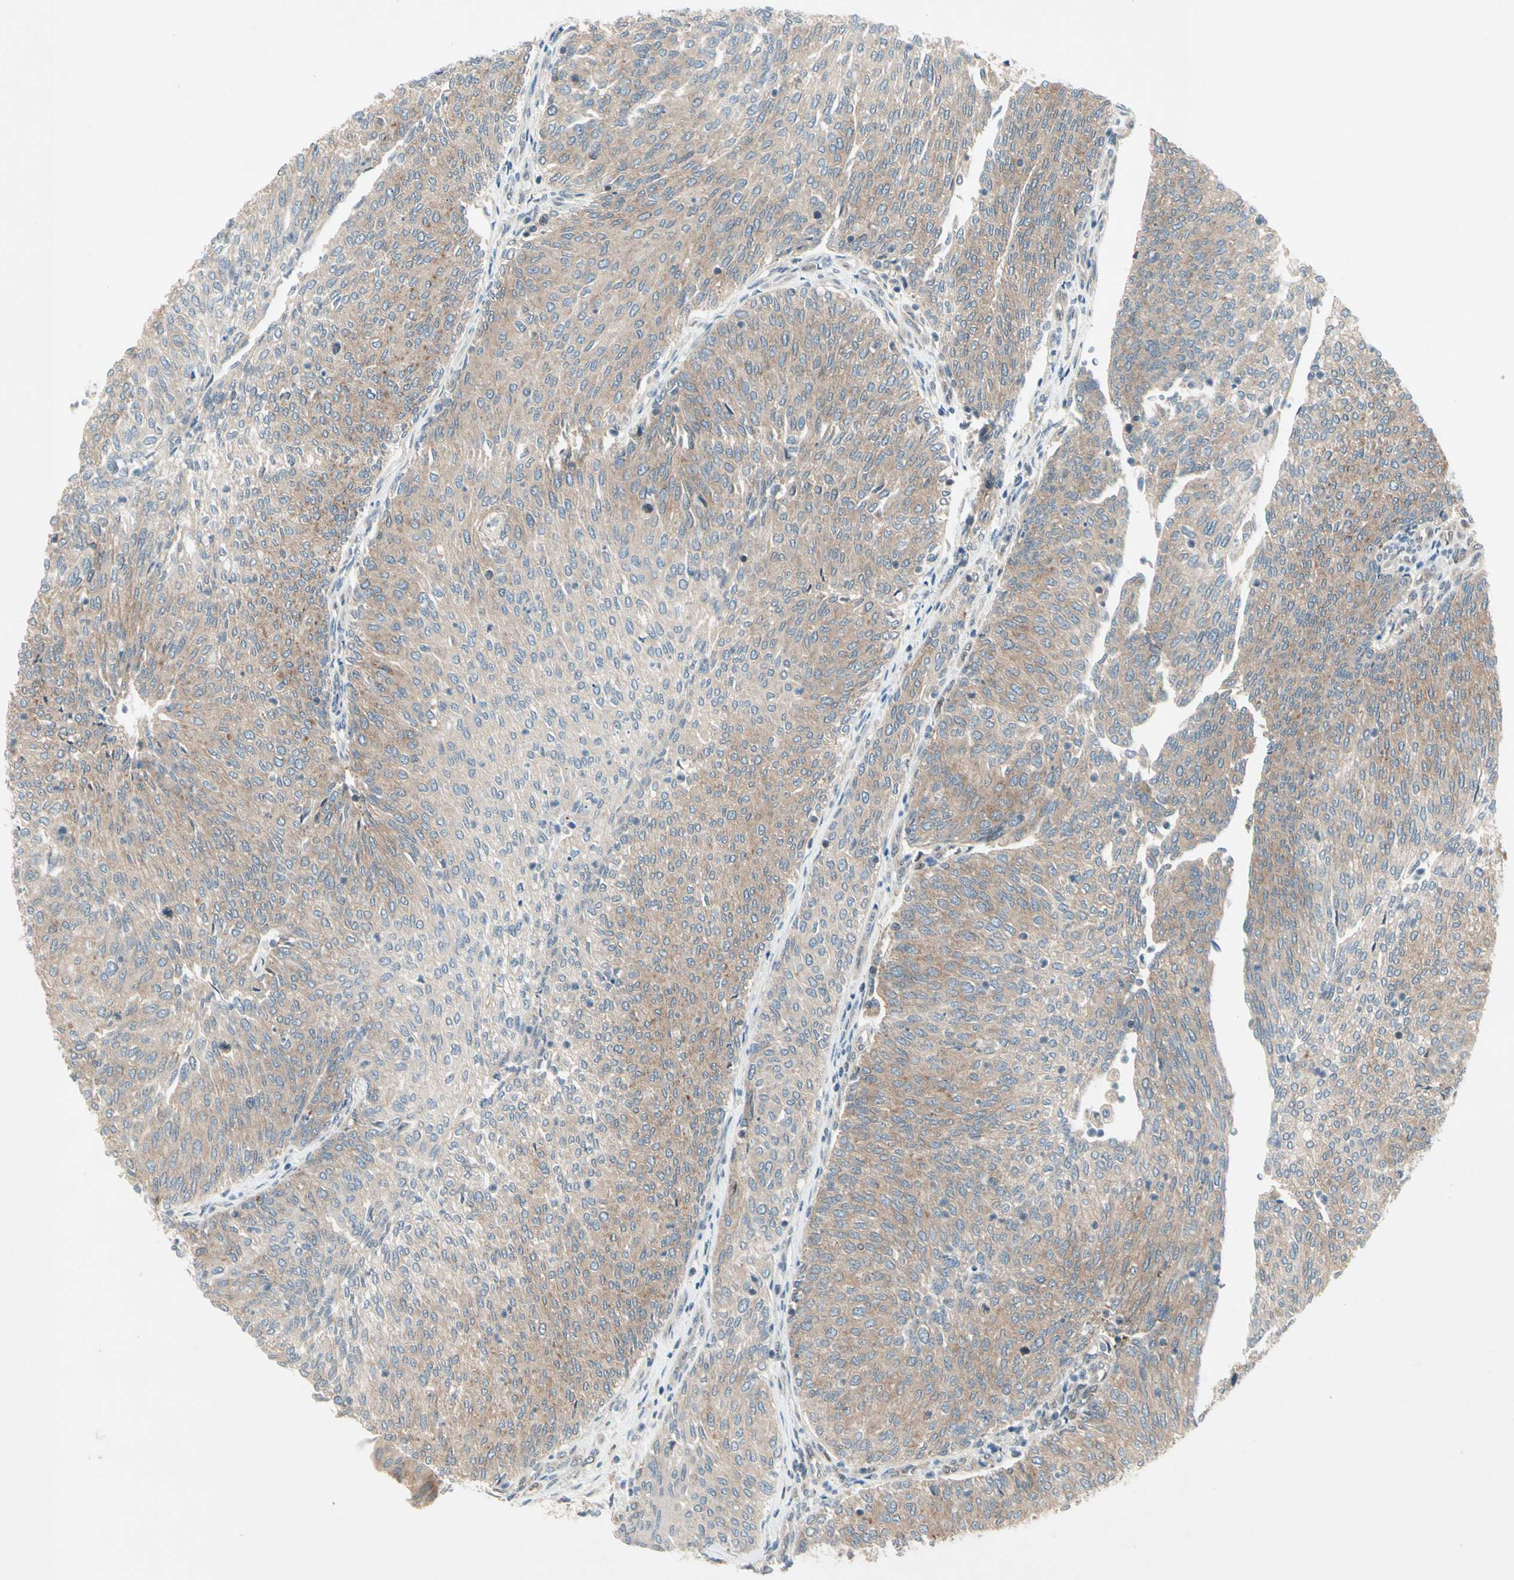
{"staining": {"intensity": "weak", "quantity": ">75%", "location": "cytoplasmic/membranous"}, "tissue": "urothelial cancer", "cell_type": "Tumor cells", "image_type": "cancer", "snomed": [{"axis": "morphology", "description": "Urothelial carcinoma, Low grade"}, {"axis": "topography", "description": "Urinary bladder"}], "caption": "This micrograph displays immunohistochemistry (IHC) staining of human urothelial cancer, with low weak cytoplasmic/membranous expression in about >75% of tumor cells.", "gene": "IL1R1", "patient": {"sex": "female", "age": 79}}